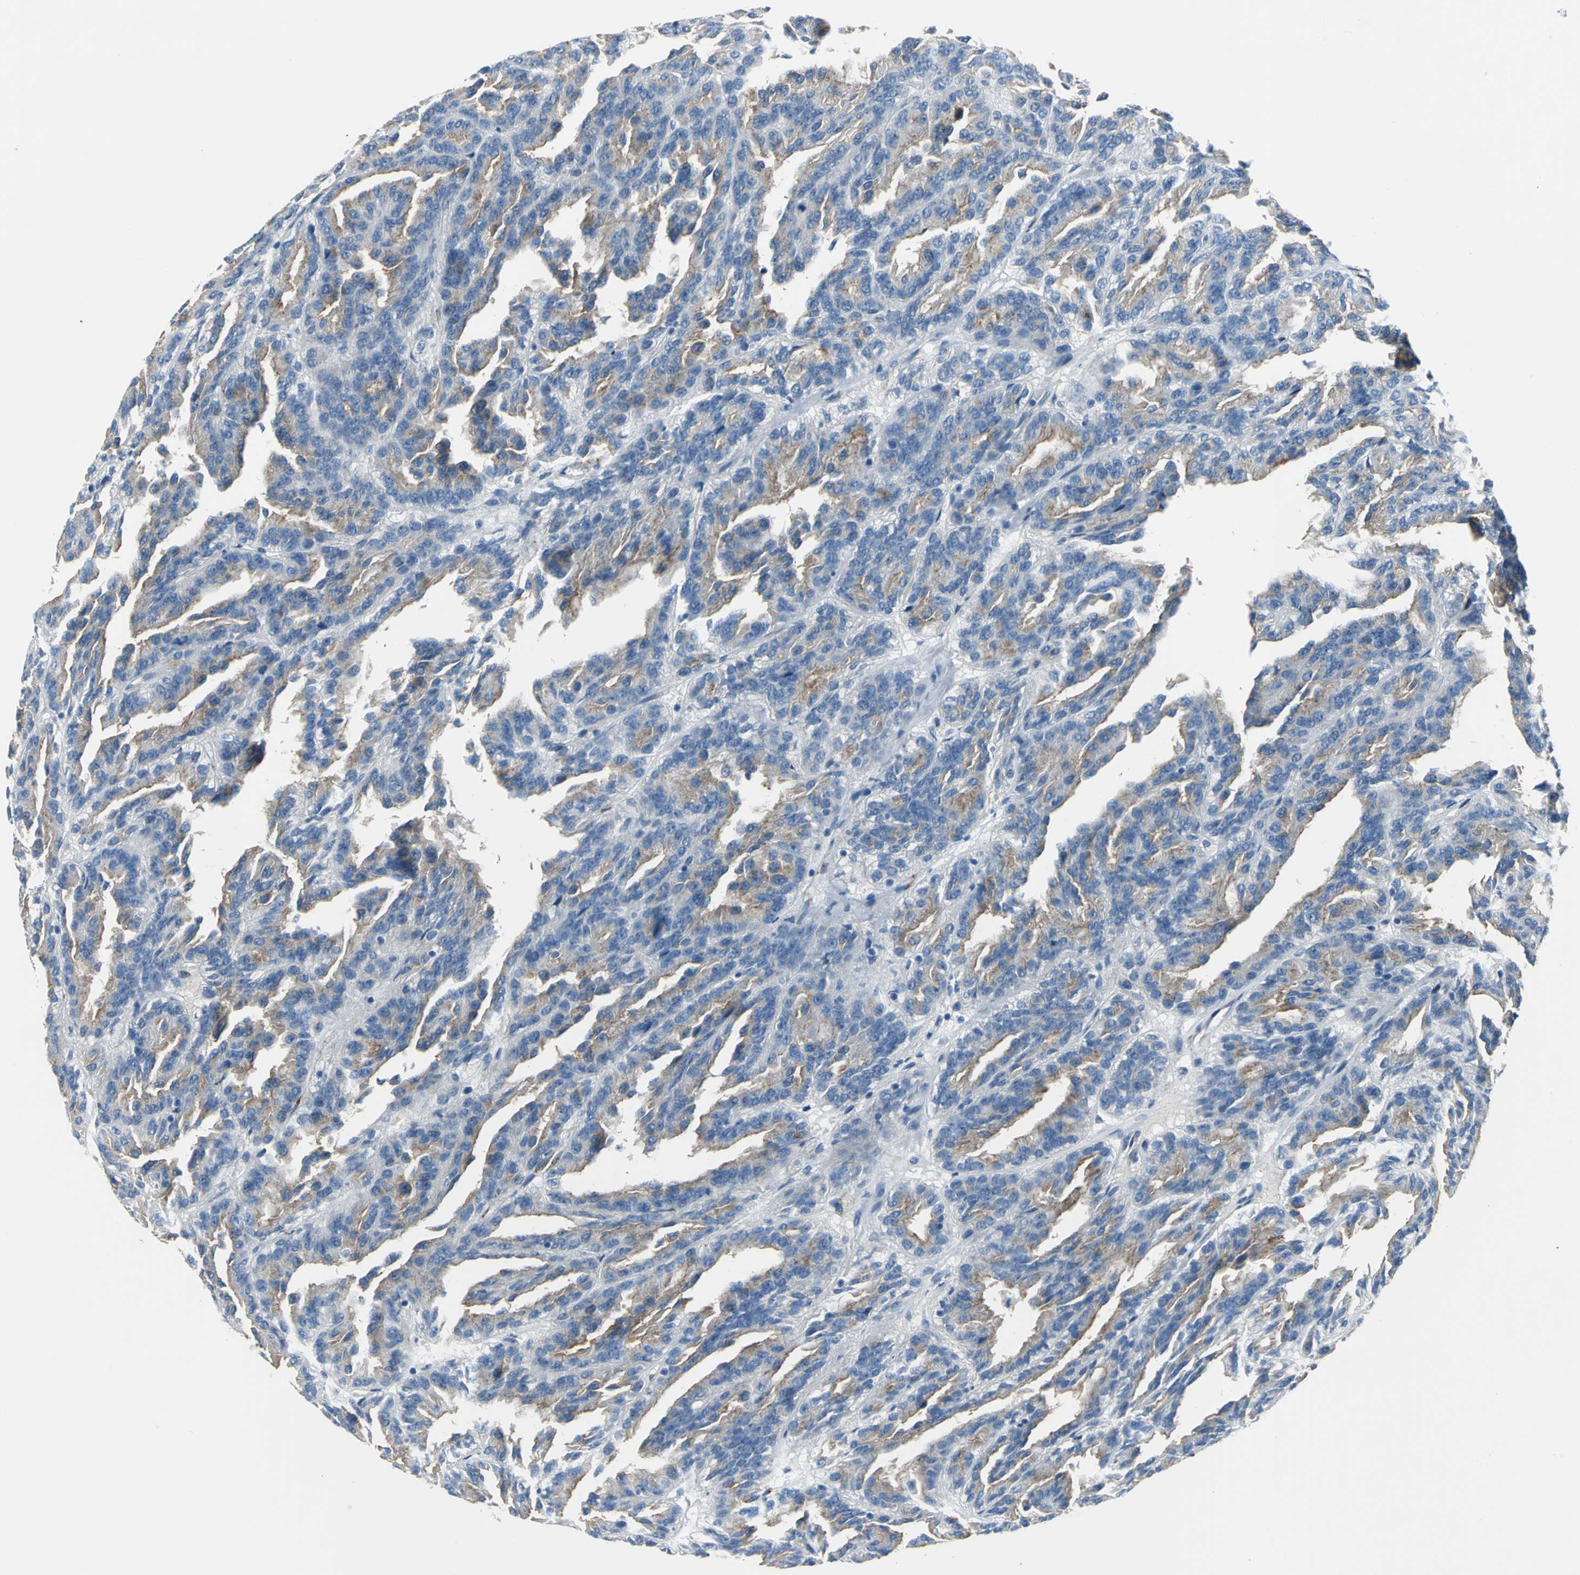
{"staining": {"intensity": "moderate", "quantity": ">75%", "location": "cytoplasmic/membranous"}, "tissue": "renal cancer", "cell_type": "Tumor cells", "image_type": "cancer", "snomed": [{"axis": "morphology", "description": "Adenocarcinoma, NOS"}, {"axis": "topography", "description": "Kidney"}], "caption": "Approximately >75% of tumor cells in human adenocarcinoma (renal) show moderate cytoplasmic/membranous protein staining as visualized by brown immunohistochemical staining.", "gene": "SELP", "patient": {"sex": "male", "age": 46}}